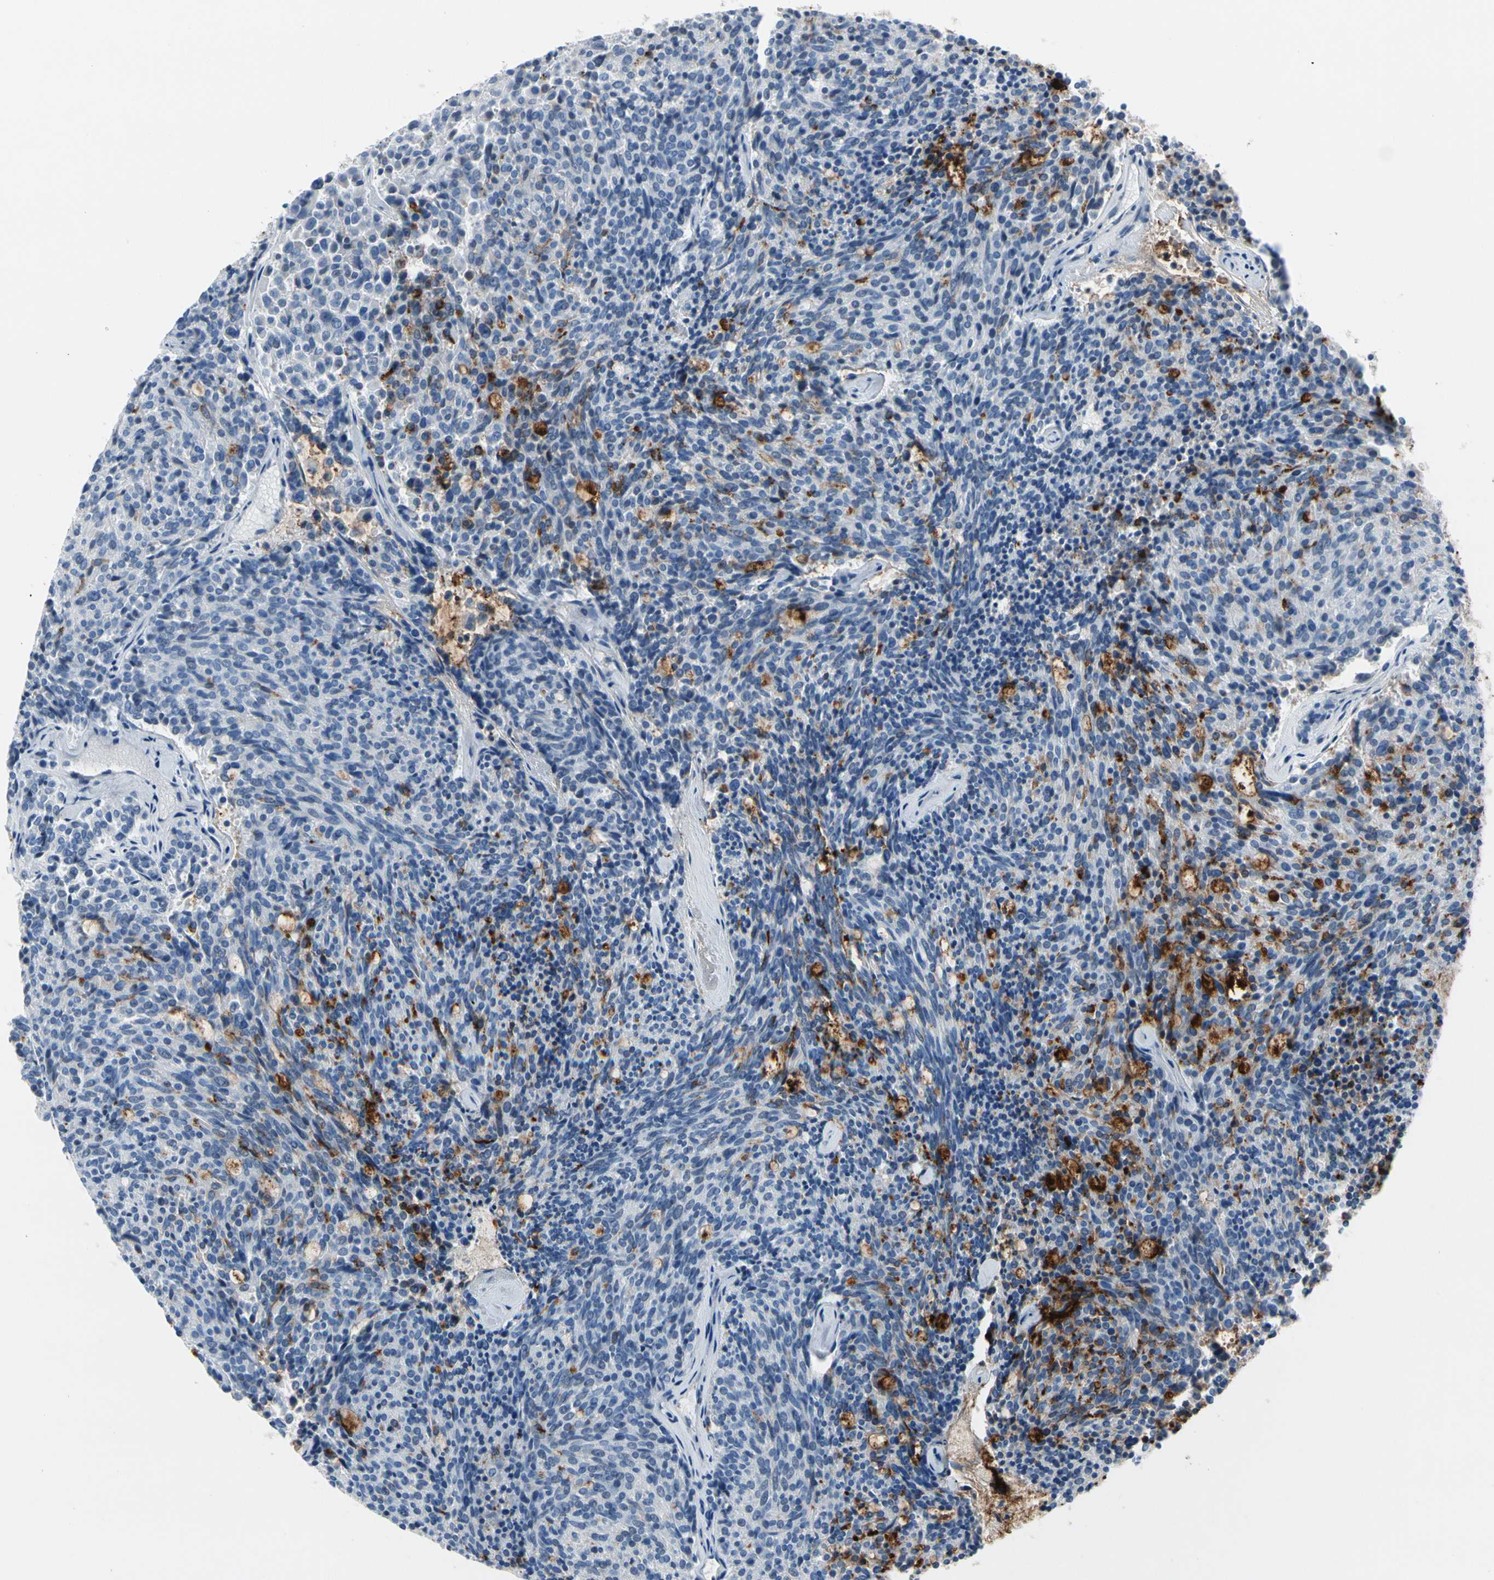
{"staining": {"intensity": "strong", "quantity": "<25%", "location": "cytoplasmic/membranous"}, "tissue": "carcinoid", "cell_type": "Tumor cells", "image_type": "cancer", "snomed": [{"axis": "morphology", "description": "Carcinoid, malignant, NOS"}, {"axis": "topography", "description": "Pancreas"}], "caption": "Immunohistochemical staining of human carcinoid demonstrates strong cytoplasmic/membranous protein positivity in approximately <25% of tumor cells.", "gene": "MUC5B", "patient": {"sex": "female", "age": 54}}